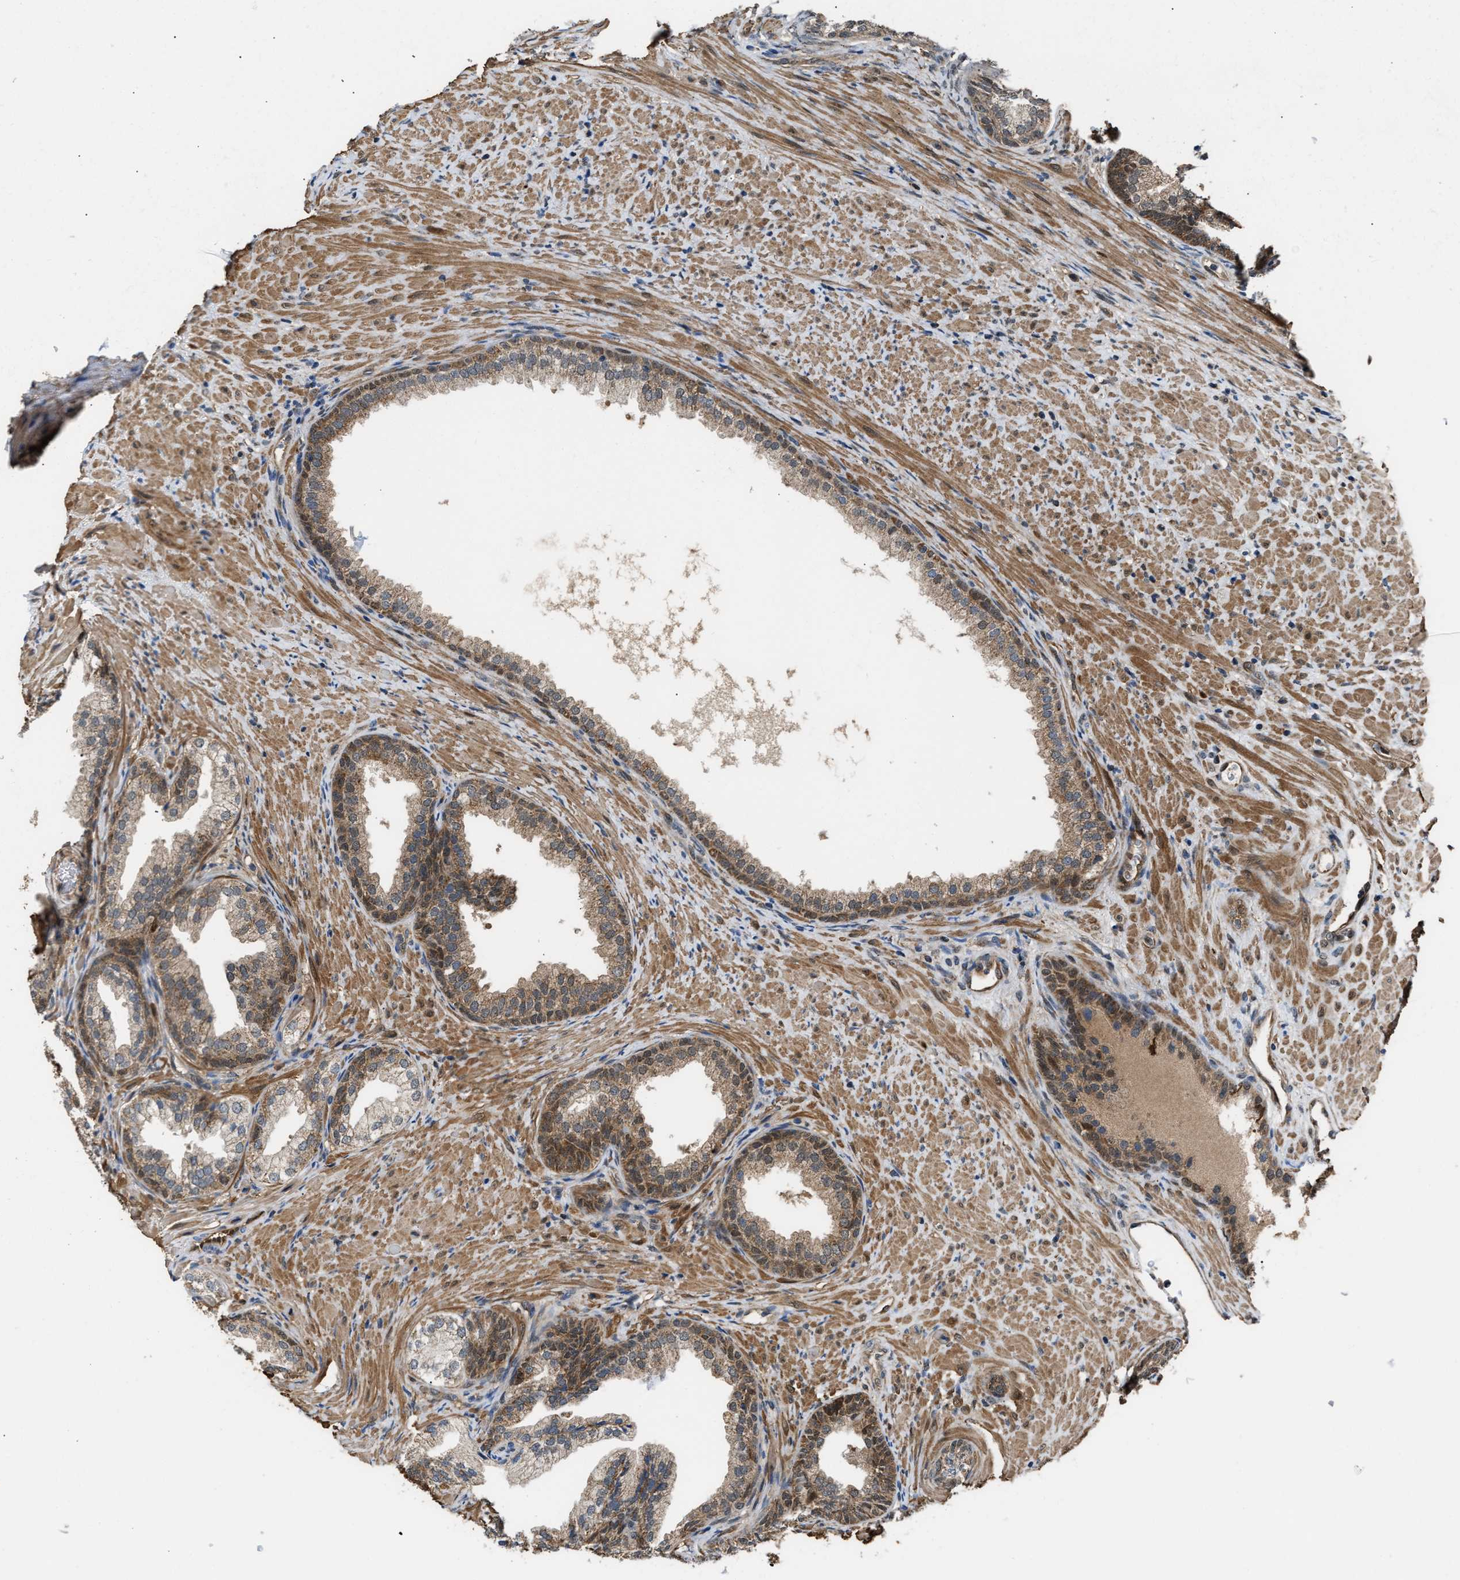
{"staining": {"intensity": "moderate", "quantity": ">75%", "location": "cytoplasmic/membranous"}, "tissue": "prostate", "cell_type": "Glandular cells", "image_type": "normal", "snomed": [{"axis": "morphology", "description": "Normal tissue, NOS"}, {"axis": "topography", "description": "Prostate"}], "caption": "High-power microscopy captured an IHC micrograph of unremarkable prostate, revealing moderate cytoplasmic/membranous expression in approximately >75% of glandular cells. The protein of interest is stained brown, and the nuclei are stained in blue (DAB IHC with brightfield microscopy, high magnification).", "gene": "PPA1", "patient": {"sex": "male", "age": 76}}